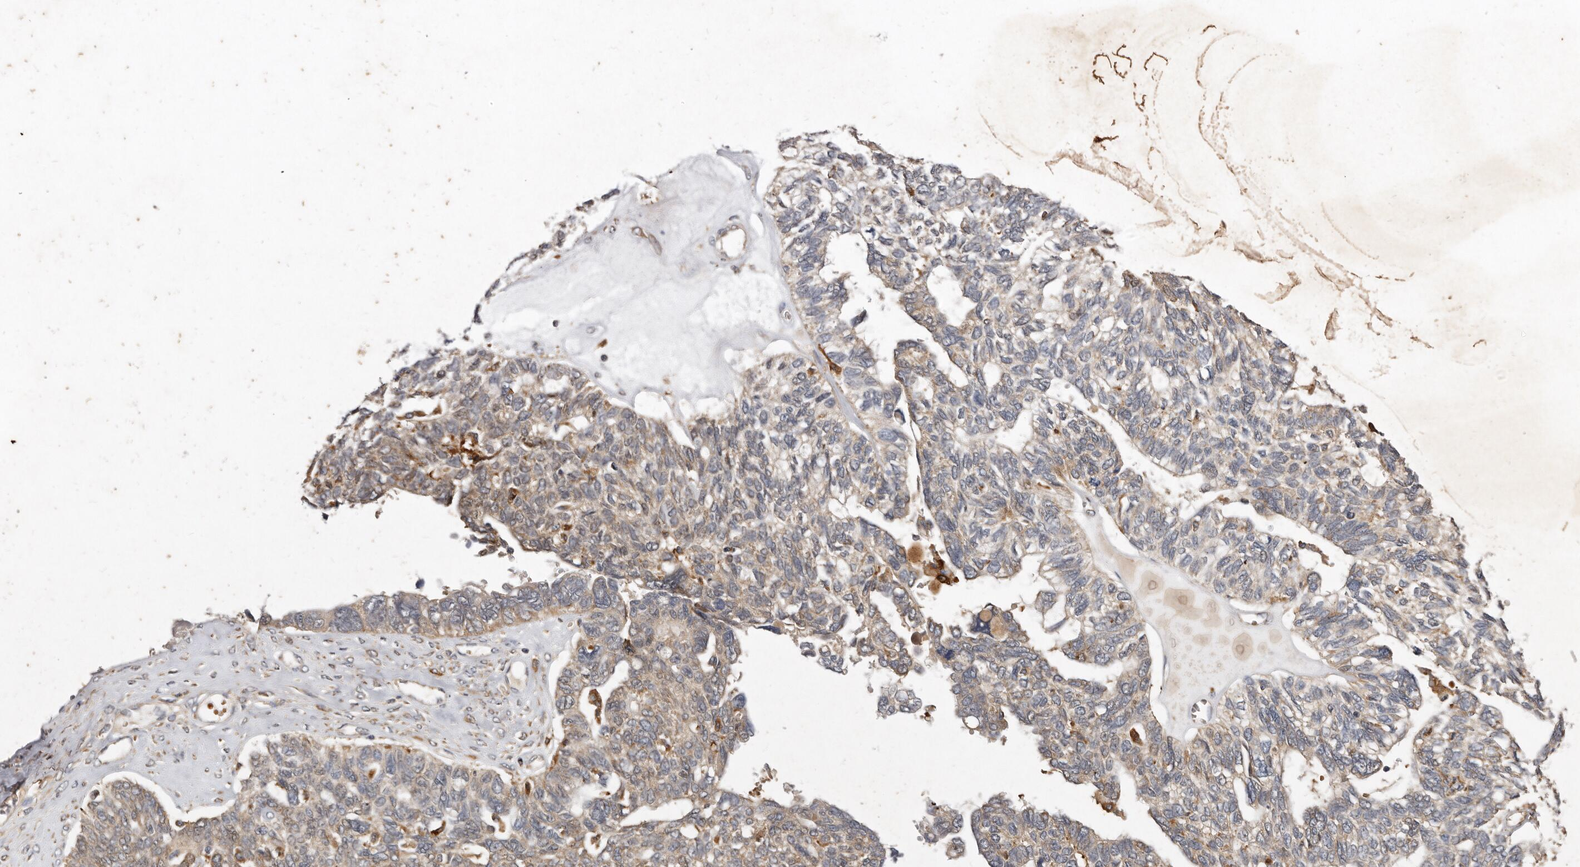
{"staining": {"intensity": "weak", "quantity": "25%-75%", "location": "cytoplasmic/membranous"}, "tissue": "ovarian cancer", "cell_type": "Tumor cells", "image_type": "cancer", "snomed": [{"axis": "morphology", "description": "Cystadenocarcinoma, serous, NOS"}, {"axis": "topography", "description": "Ovary"}], "caption": "Ovarian serous cystadenocarcinoma tissue reveals weak cytoplasmic/membranous staining in about 25%-75% of tumor cells, visualized by immunohistochemistry.", "gene": "GOT1L1", "patient": {"sex": "female", "age": 79}}